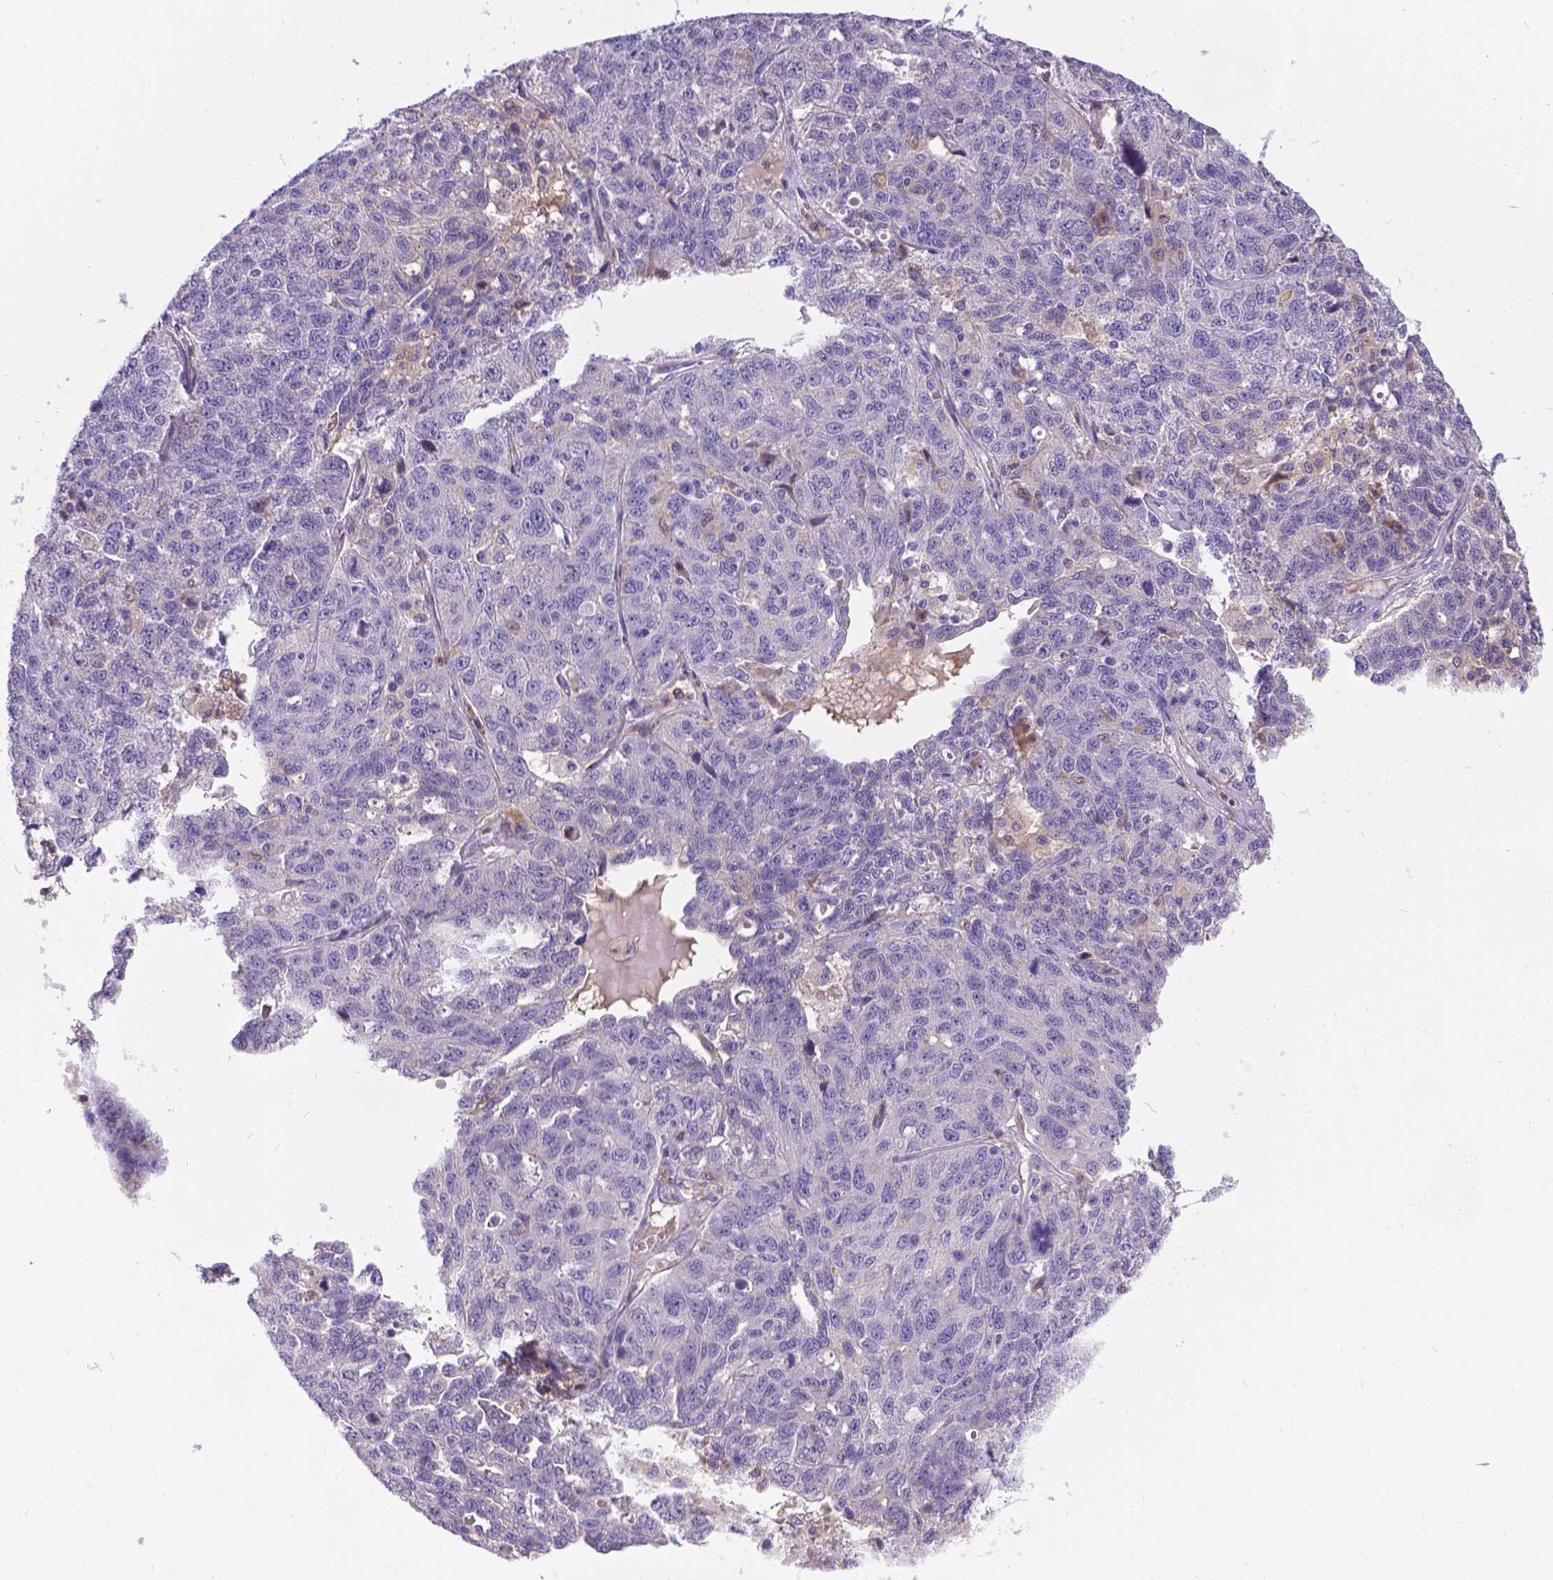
{"staining": {"intensity": "negative", "quantity": "none", "location": "none"}, "tissue": "ovarian cancer", "cell_type": "Tumor cells", "image_type": "cancer", "snomed": [{"axis": "morphology", "description": "Cystadenocarcinoma, serous, NOS"}, {"axis": "topography", "description": "Ovary"}], "caption": "Protein analysis of ovarian cancer reveals no significant expression in tumor cells.", "gene": "TM4SF18", "patient": {"sex": "female", "age": 71}}